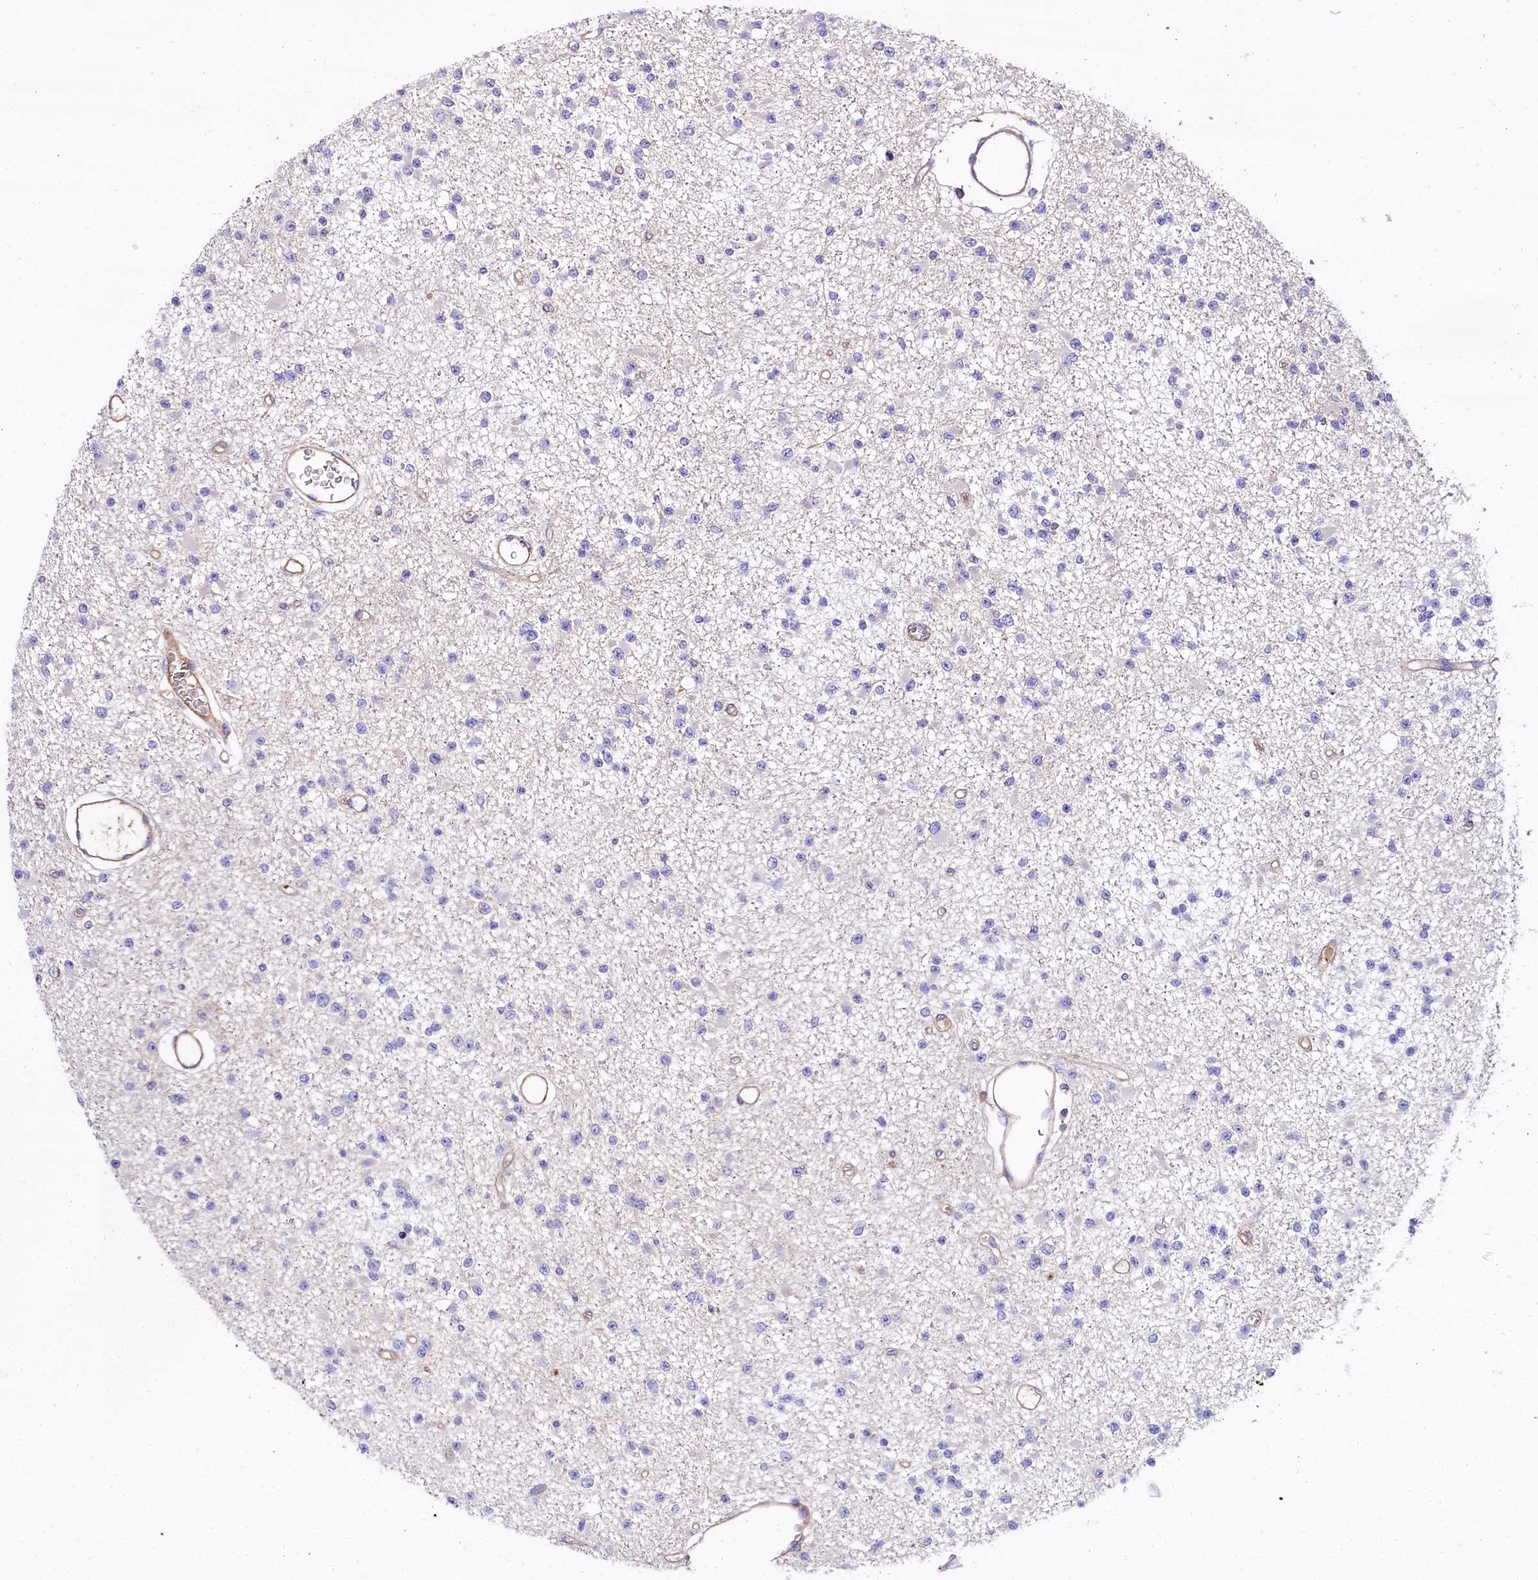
{"staining": {"intensity": "negative", "quantity": "none", "location": "none"}, "tissue": "glioma", "cell_type": "Tumor cells", "image_type": "cancer", "snomed": [{"axis": "morphology", "description": "Glioma, malignant, Low grade"}, {"axis": "topography", "description": "Brain"}], "caption": "Malignant low-grade glioma was stained to show a protein in brown. There is no significant positivity in tumor cells. Nuclei are stained in blue.", "gene": "FCHSD2", "patient": {"sex": "female", "age": 22}}